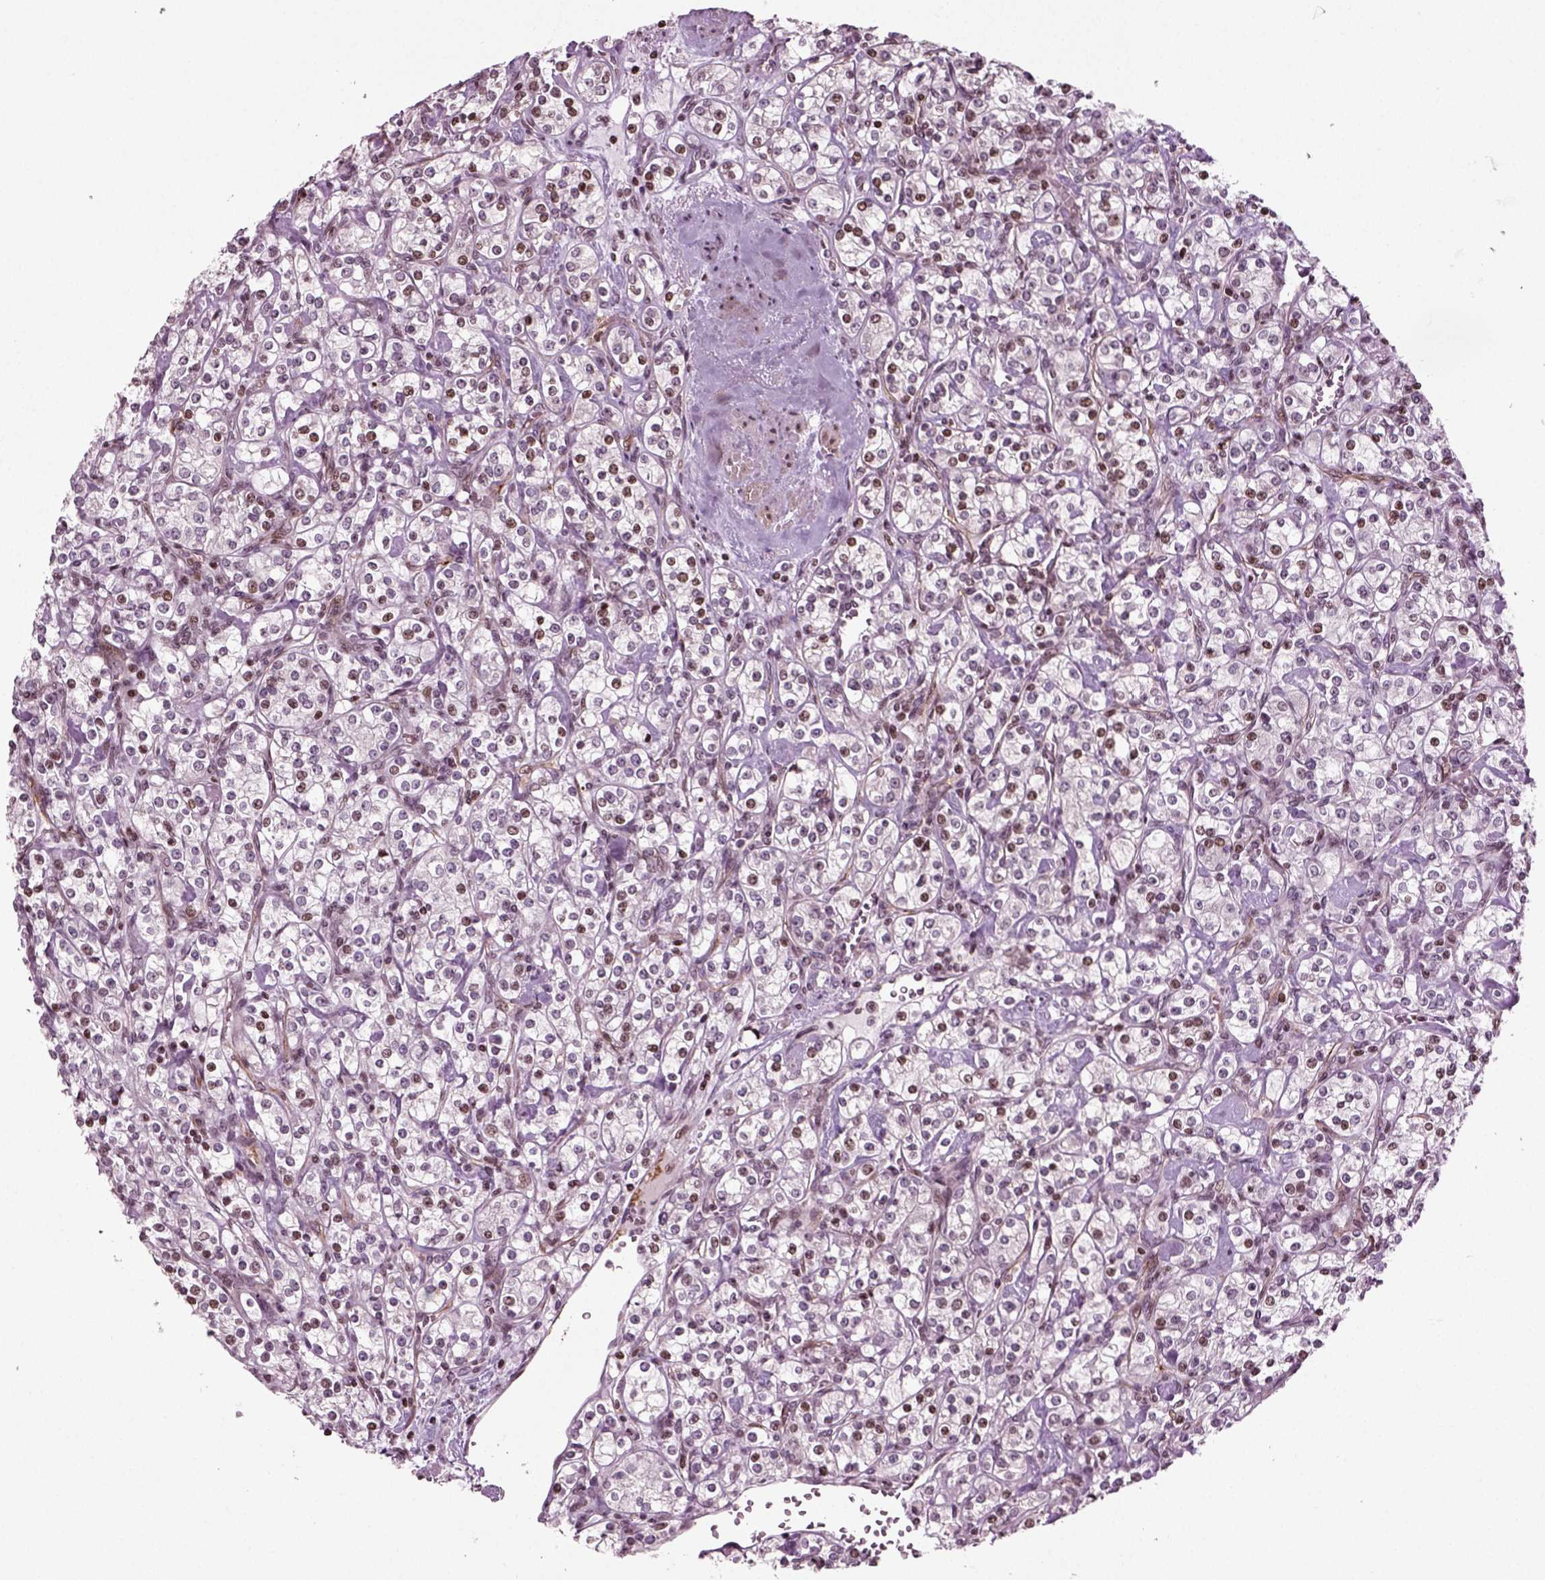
{"staining": {"intensity": "strong", "quantity": "25%-75%", "location": "nuclear"}, "tissue": "renal cancer", "cell_type": "Tumor cells", "image_type": "cancer", "snomed": [{"axis": "morphology", "description": "Adenocarcinoma, NOS"}, {"axis": "topography", "description": "Kidney"}], "caption": "Protein staining by IHC reveals strong nuclear positivity in about 25%-75% of tumor cells in renal cancer.", "gene": "HEYL", "patient": {"sex": "male", "age": 77}}